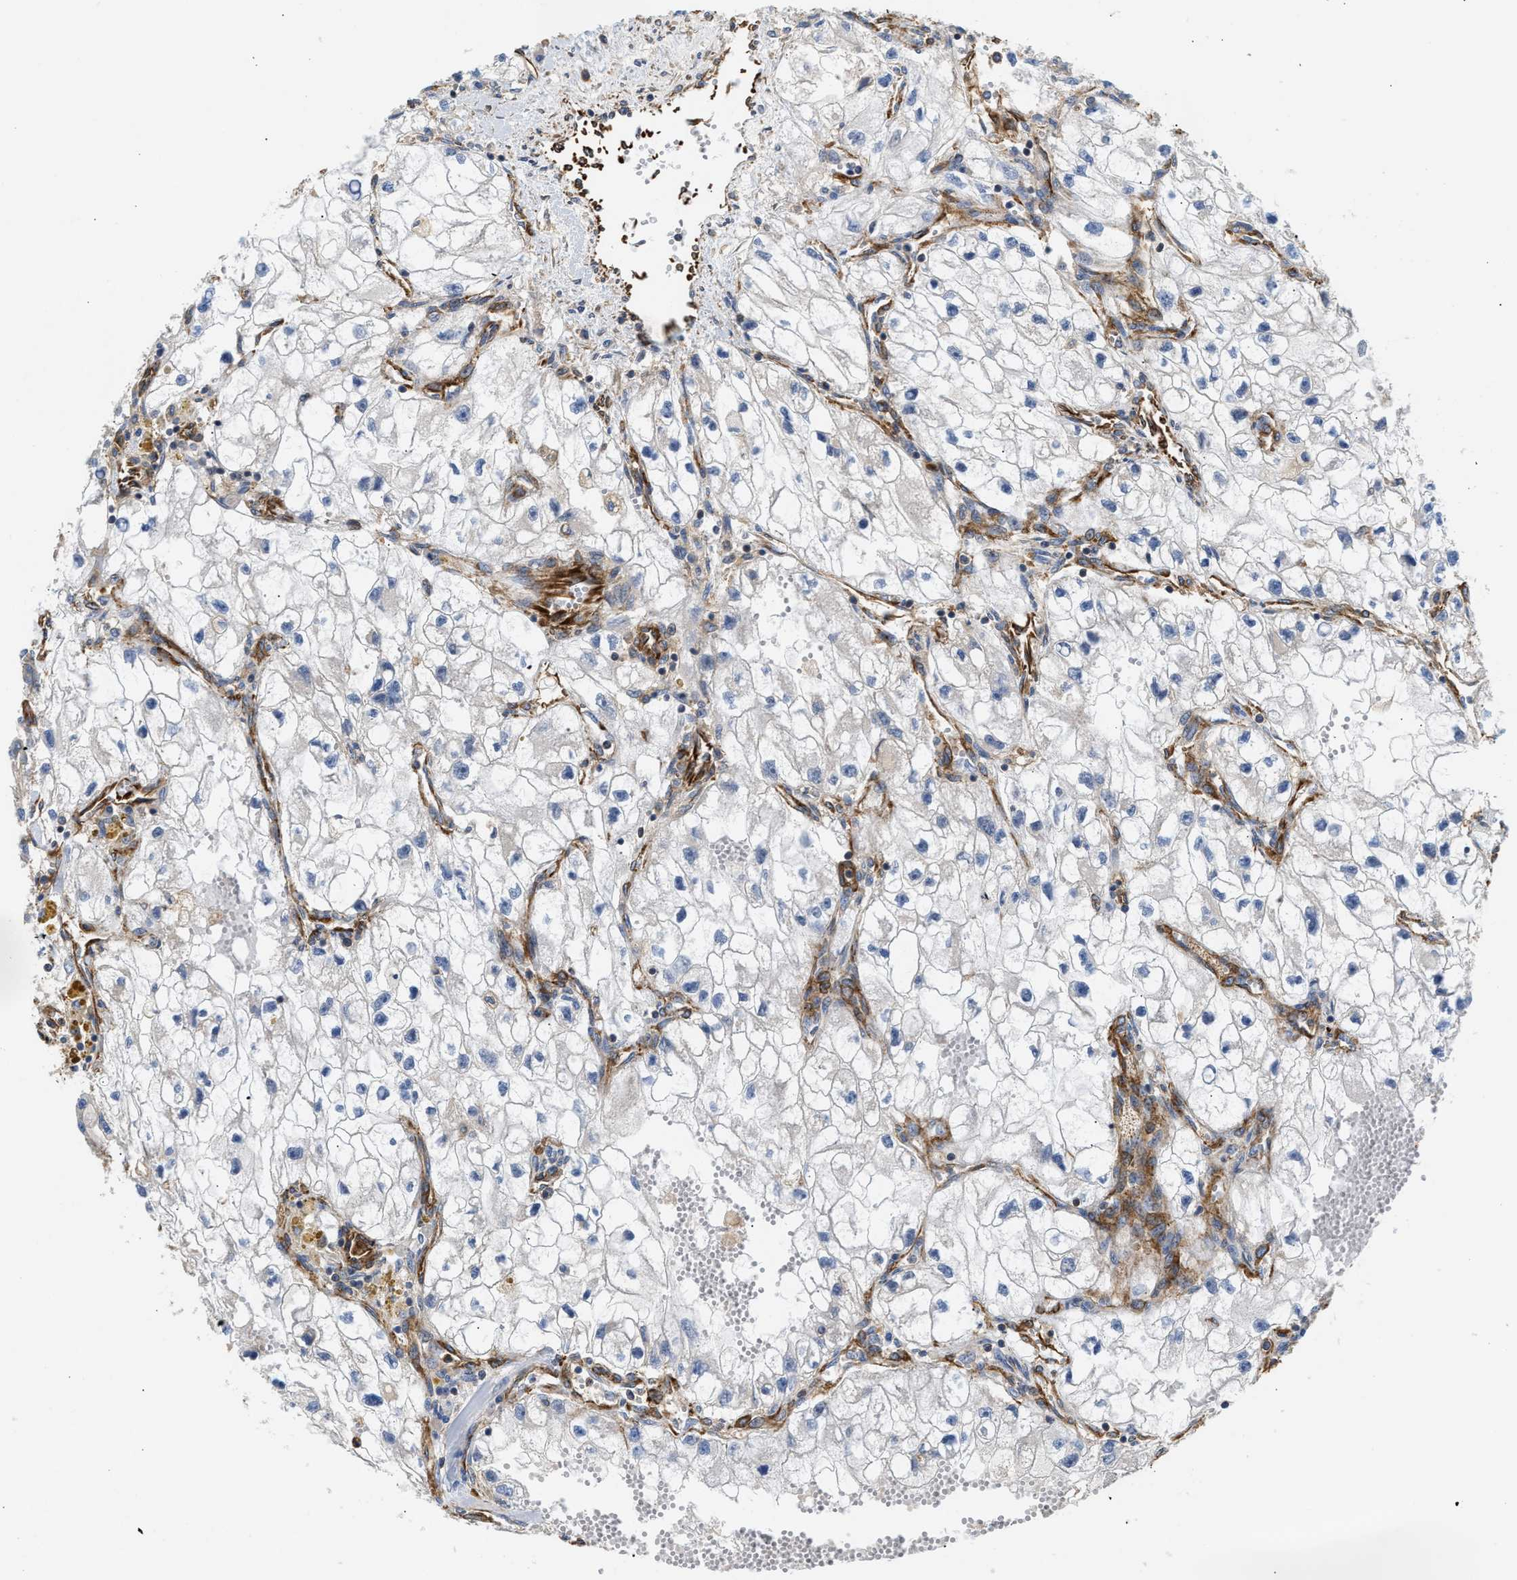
{"staining": {"intensity": "negative", "quantity": "none", "location": "none"}, "tissue": "renal cancer", "cell_type": "Tumor cells", "image_type": "cancer", "snomed": [{"axis": "morphology", "description": "Adenocarcinoma, NOS"}, {"axis": "topography", "description": "Kidney"}], "caption": "Protein analysis of renal cancer (adenocarcinoma) shows no significant expression in tumor cells. Brightfield microscopy of immunohistochemistry (IHC) stained with DAB (brown) and hematoxylin (blue), captured at high magnification.", "gene": "SAMD9L", "patient": {"sex": "female", "age": 70}}